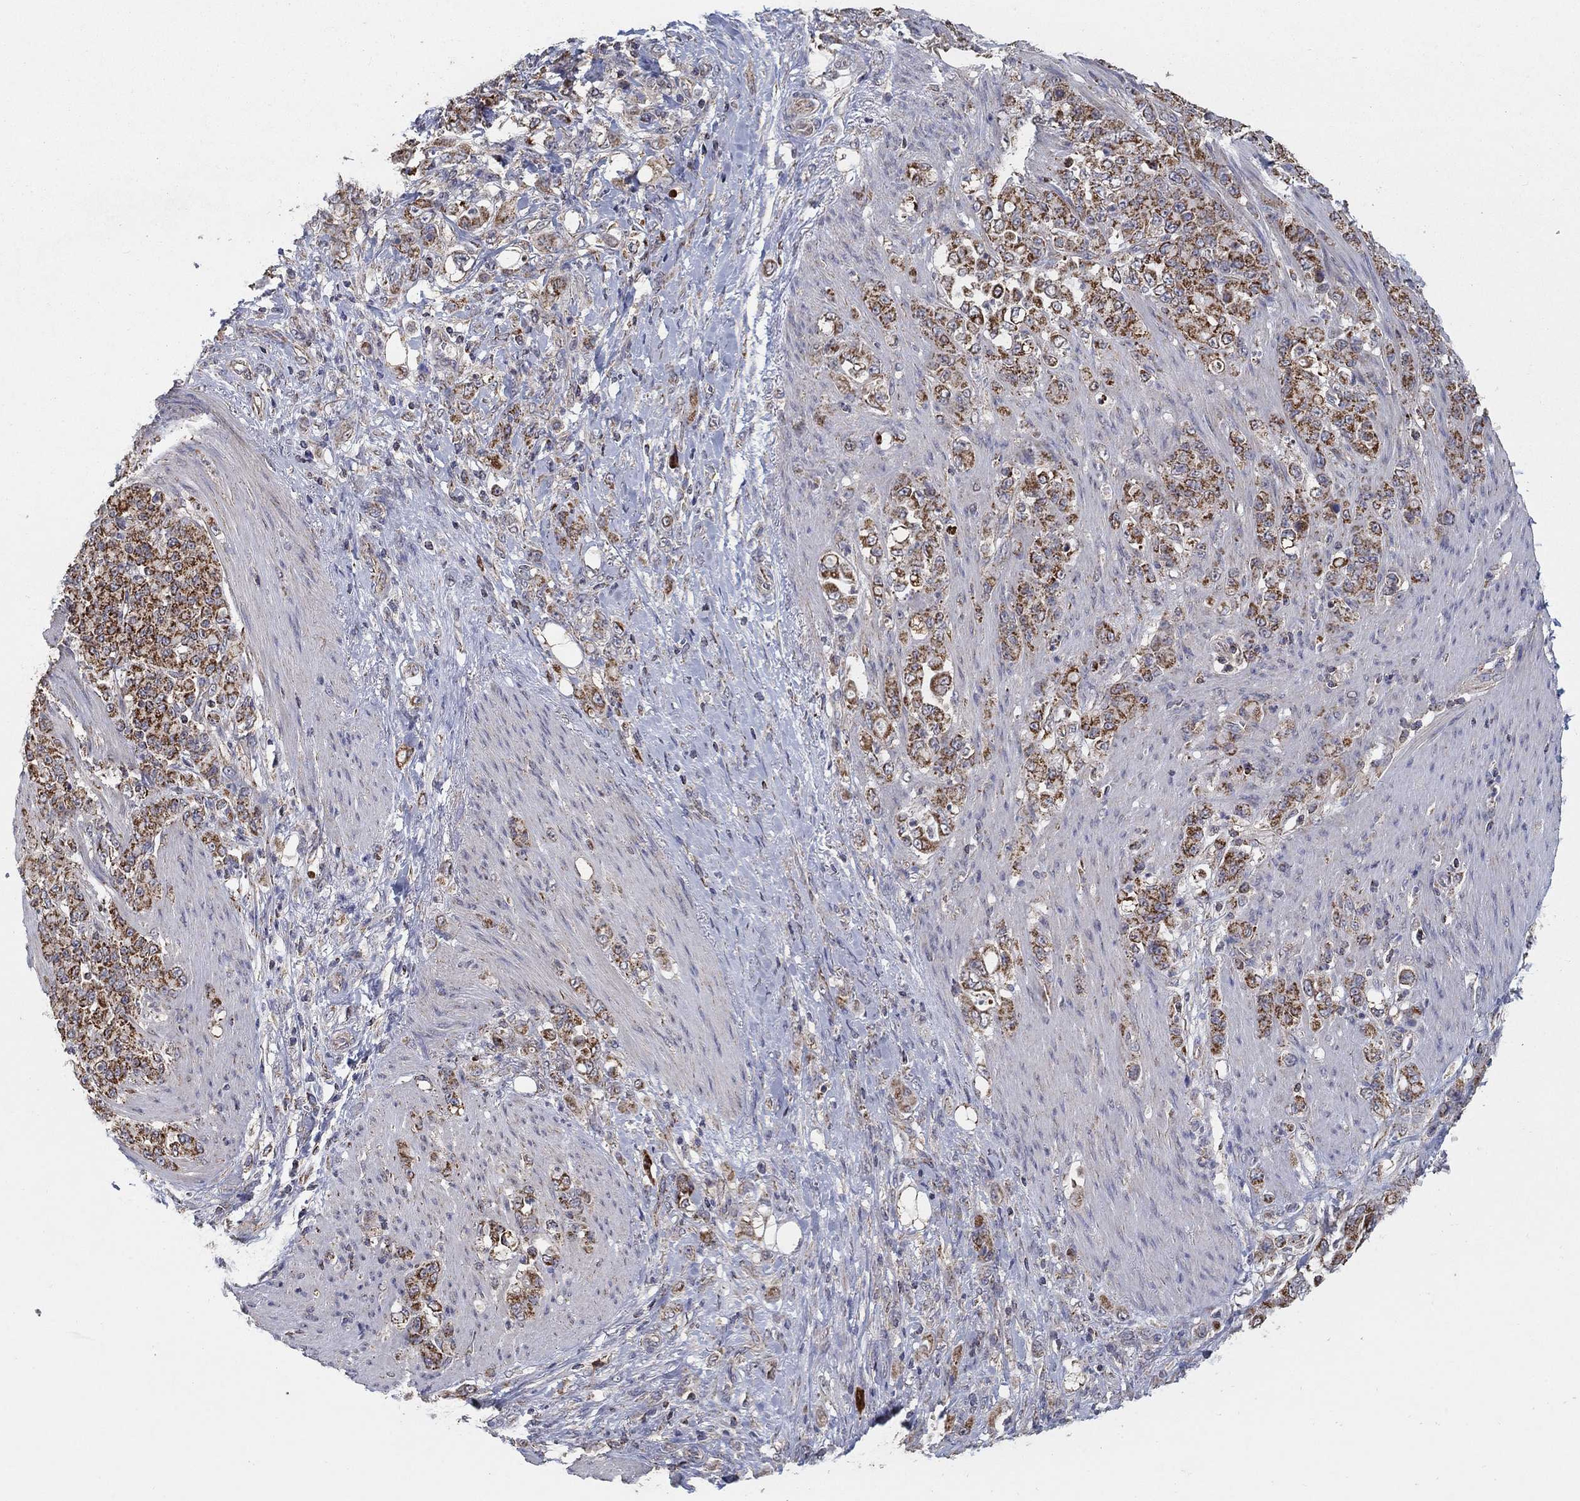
{"staining": {"intensity": "strong", "quantity": ">75%", "location": "cytoplasmic/membranous"}, "tissue": "stomach cancer", "cell_type": "Tumor cells", "image_type": "cancer", "snomed": [{"axis": "morphology", "description": "Adenocarcinoma, NOS"}, {"axis": "topography", "description": "Stomach"}], "caption": "DAB immunohistochemical staining of human stomach cancer (adenocarcinoma) reveals strong cytoplasmic/membranous protein staining in about >75% of tumor cells.", "gene": "GPSM1", "patient": {"sex": "female", "age": 79}}